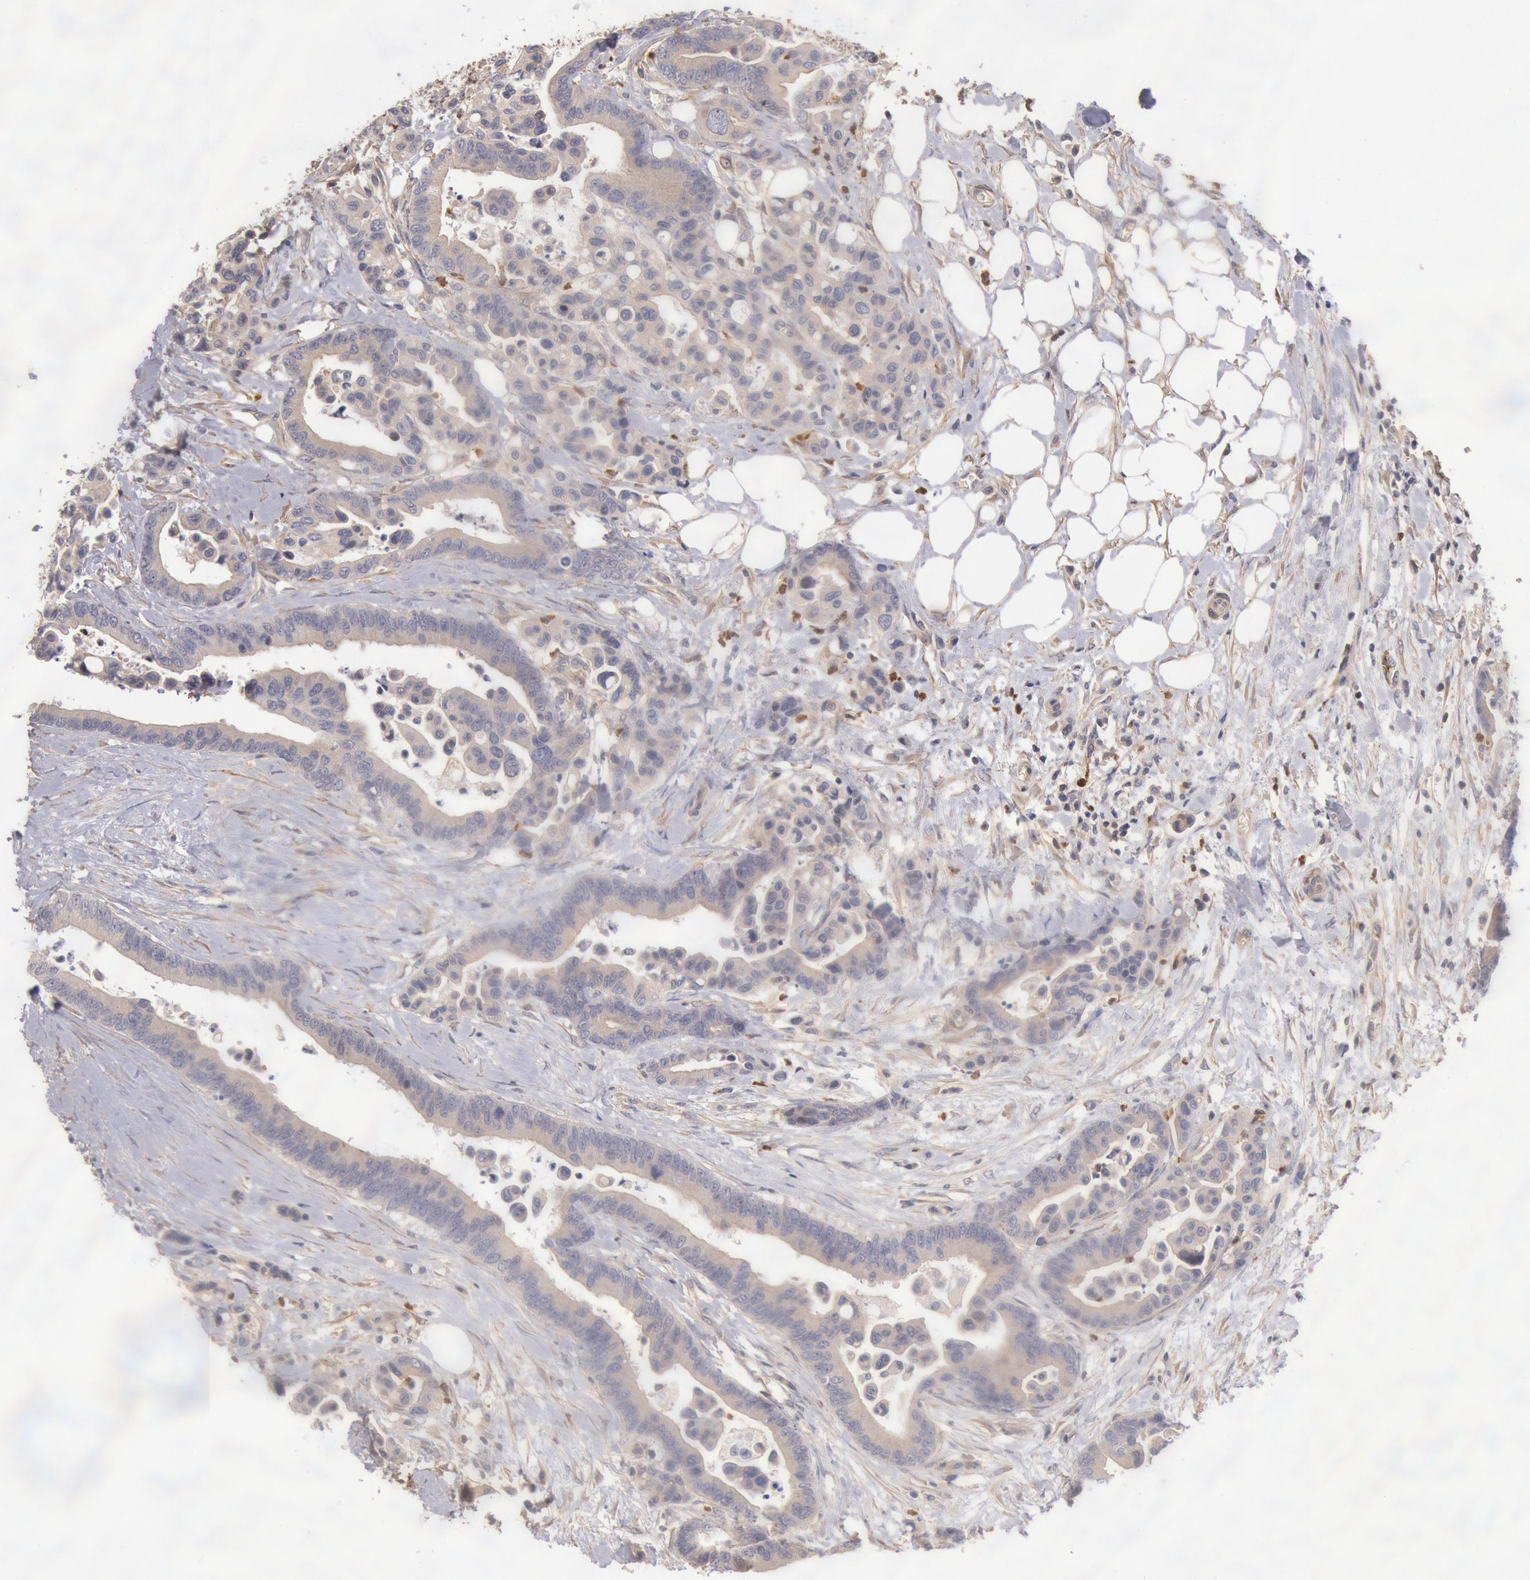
{"staining": {"intensity": "weak", "quantity": ">75%", "location": "cytoplasmic/membranous"}, "tissue": "colorectal cancer", "cell_type": "Tumor cells", "image_type": "cancer", "snomed": [{"axis": "morphology", "description": "Adenocarcinoma, NOS"}, {"axis": "topography", "description": "Colon"}], "caption": "This histopathology image exhibits IHC staining of human adenocarcinoma (colorectal), with low weak cytoplasmic/membranous positivity in about >75% of tumor cells.", "gene": "TMED8", "patient": {"sex": "male", "age": 82}}